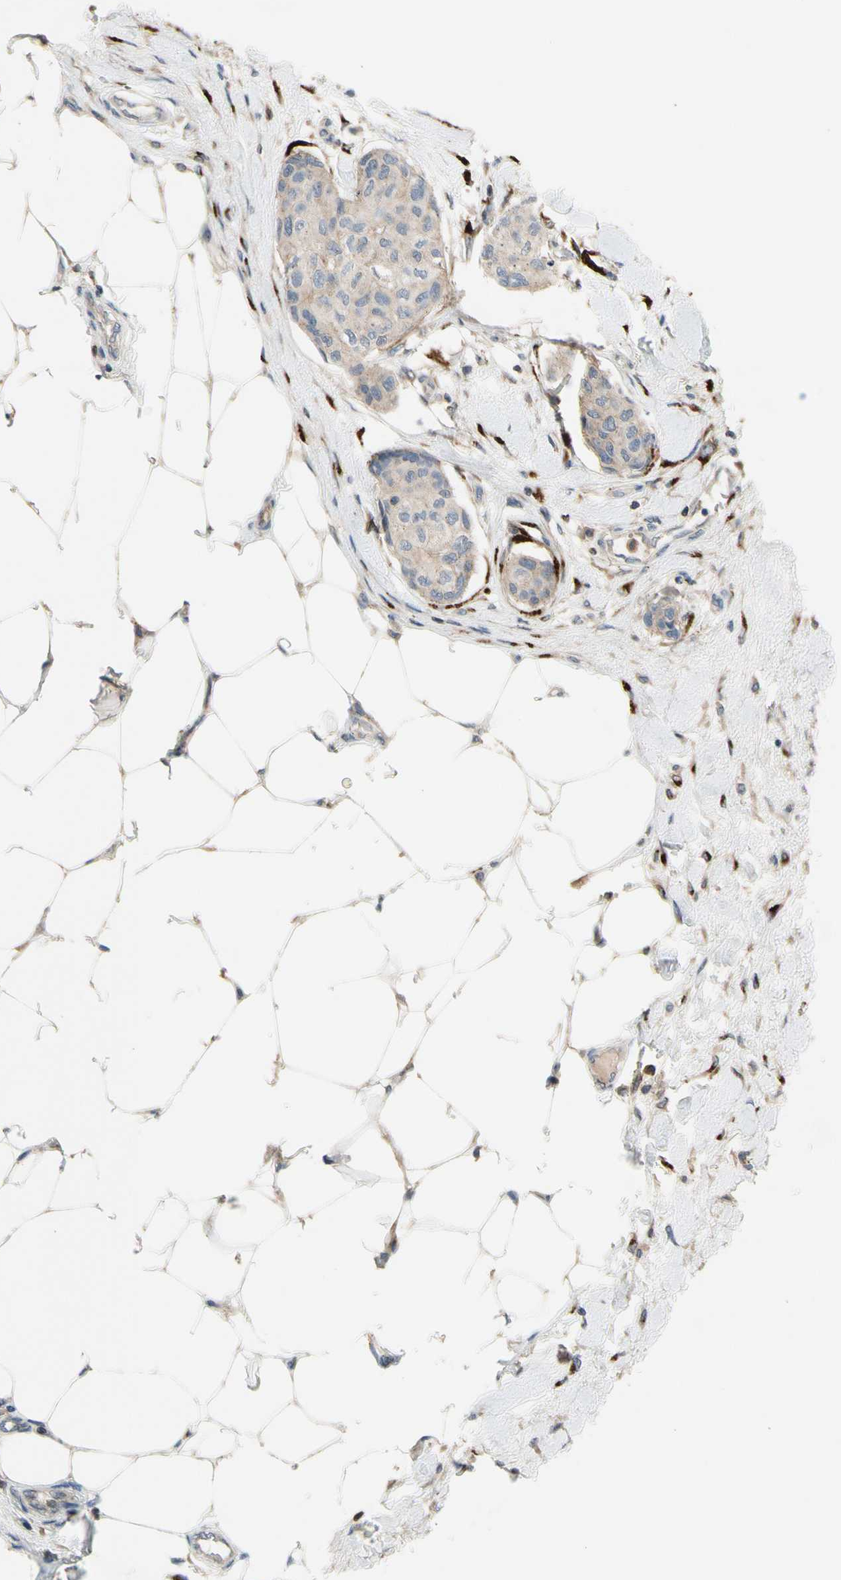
{"staining": {"intensity": "weak", "quantity": "25%-75%", "location": "cytoplasmic/membranous"}, "tissue": "breast cancer", "cell_type": "Tumor cells", "image_type": "cancer", "snomed": [{"axis": "morphology", "description": "Duct carcinoma"}, {"axis": "topography", "description": "Breast"}], "caption": "Breast cancer was stained to show a protein in brown. There is low levels of weak cytoplasmic/membranous expression in about 25%-75% of tumor cells.", "gene": "GALNT5", "patient": {"sex": "female", "age": 80}}